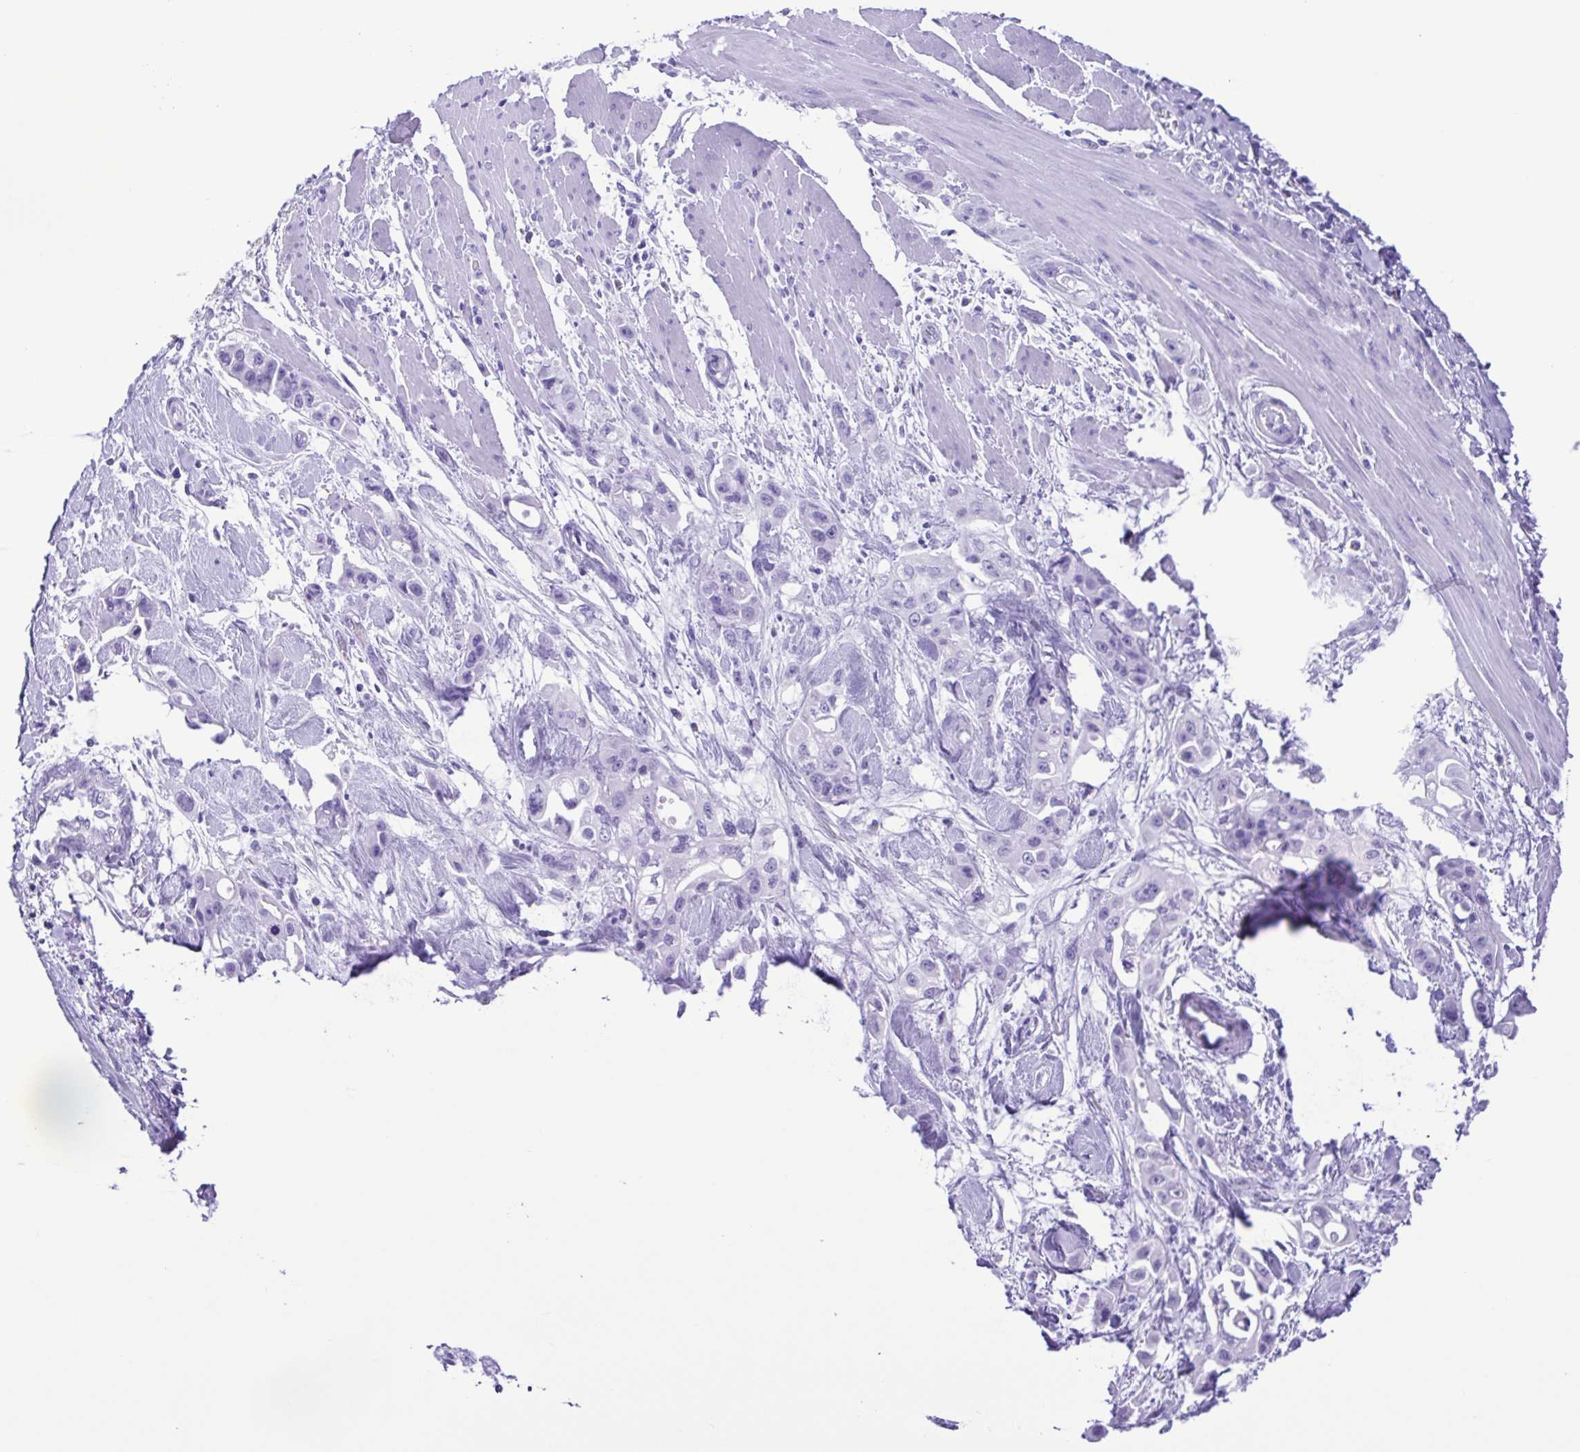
{"staining": {"intensity": "negative", "quantity": "none", "location": "none"}, "tissue": "pancreatic cancer", "cell_type": "Tumor cells", "image_type": "cancer", "snomed": [{"axis": "morphology", "description": "Adenocarcinoma, NOS"}, {"axis": "topography", "description": "Pancreas"}], "caption": "Immunohistochemistry (IHC) histopathology image of adenocarcinoma (pancreatic) stained for a protein (brown), which reveals no staining in tumor cells.", "gene": "ERP27", "patient": {"sex": "female", "age": 66}}